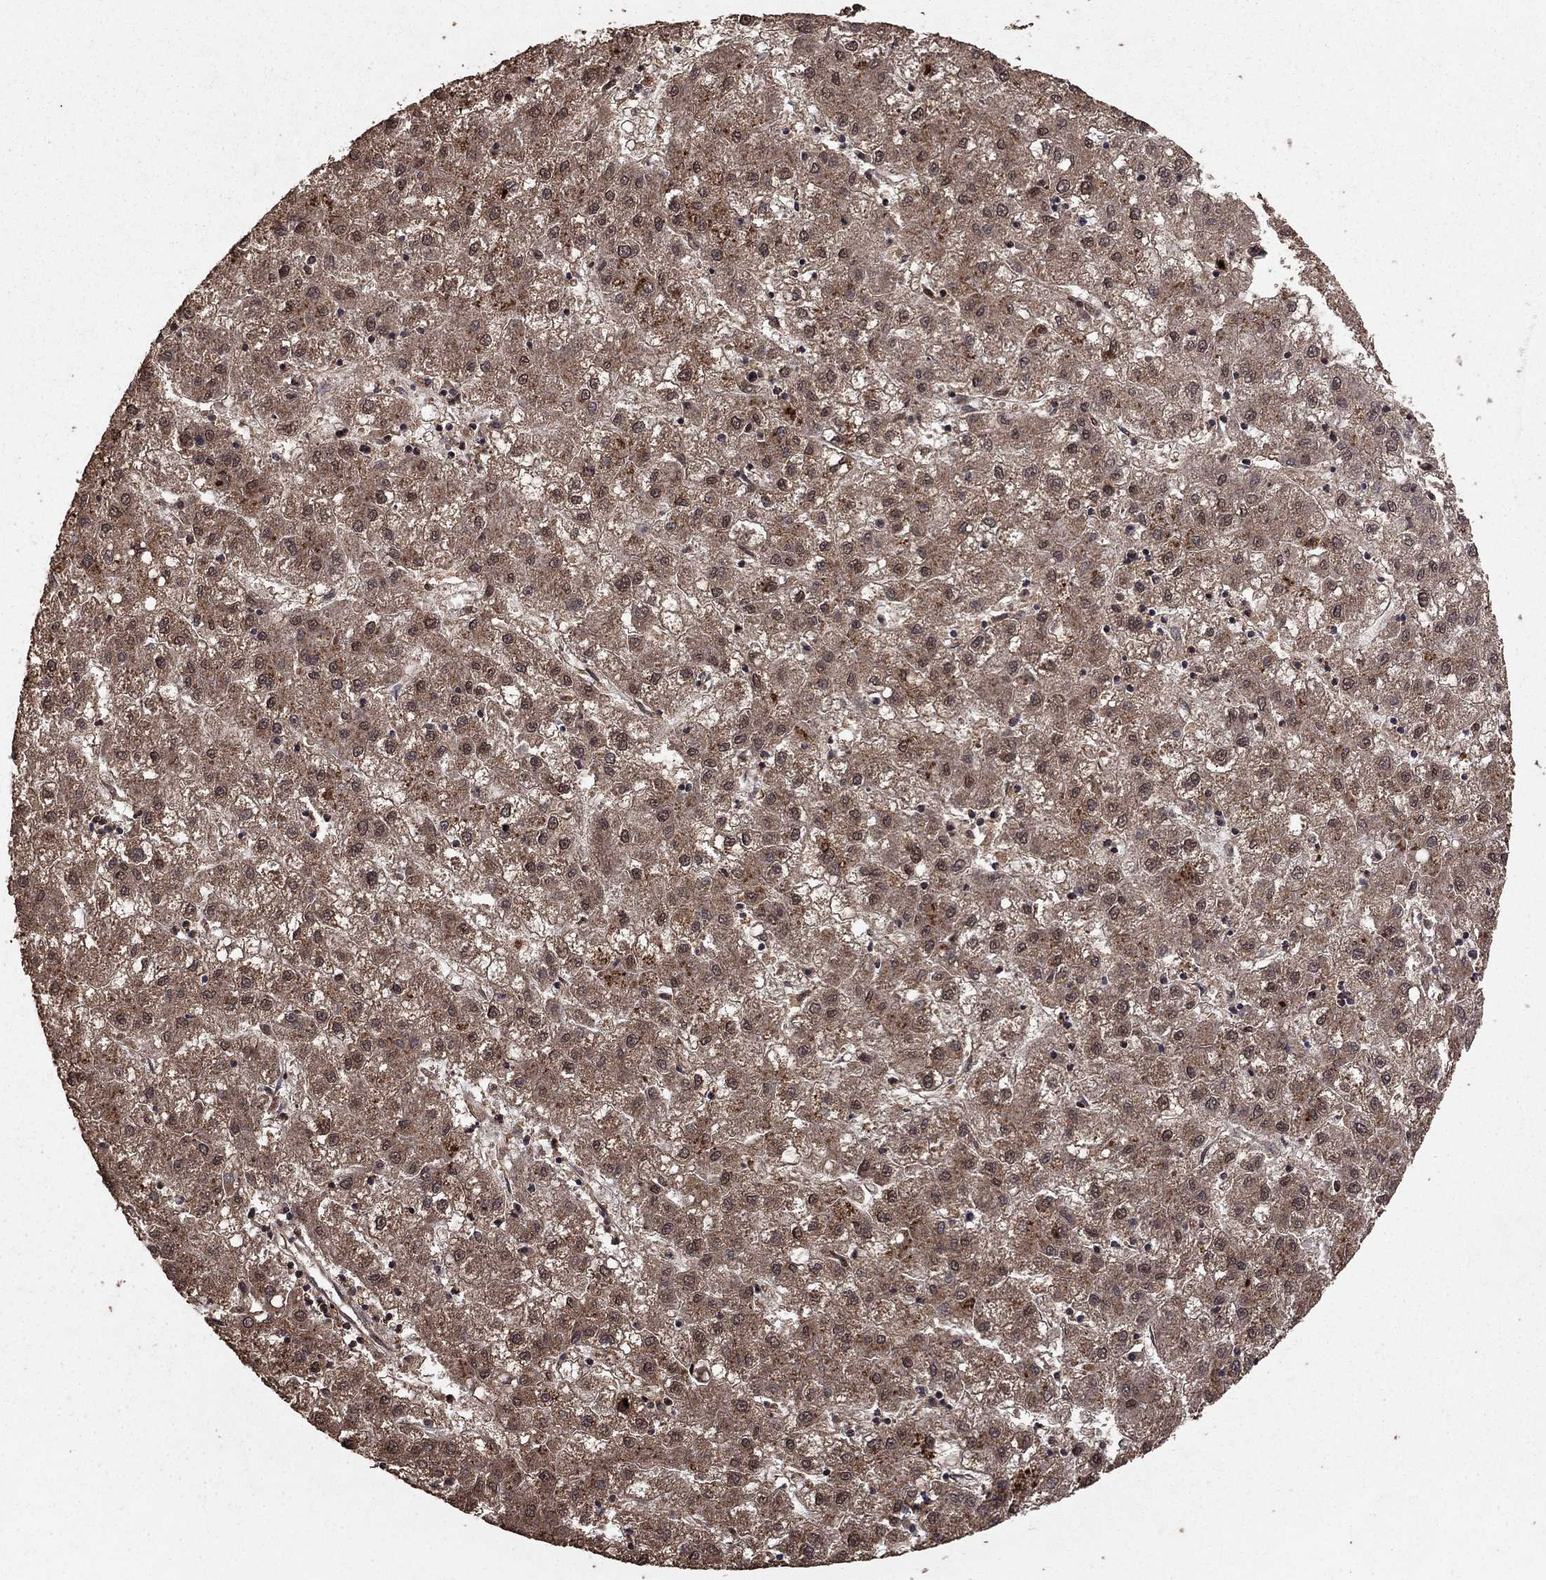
{"staining": {"intensity": "weak", "quantity": ">75%", "location": "cytoplasmic/membranous"}, "tissue": "liver cancer", "cell_type": "Tumor cells", "image_type": "cancer", "snomed": [{"axis": "morphology", "description": "Carcinoma, Hepatocellular, NOS"}, {"axis": "topography", "description": "Liver"}], "caption": "Protein analysis of liver hepatocellular carcinoma tissue demonstrates weak cytoplasmic/membranous positivity in approximately >75% of tumor cells. (Stains: DAB in brown, nuclei in blue, Microscopy: brightfield microscopy at high magnification).", "gene": "PRDM1", "patient": {"sex": "male", "age": 72}}